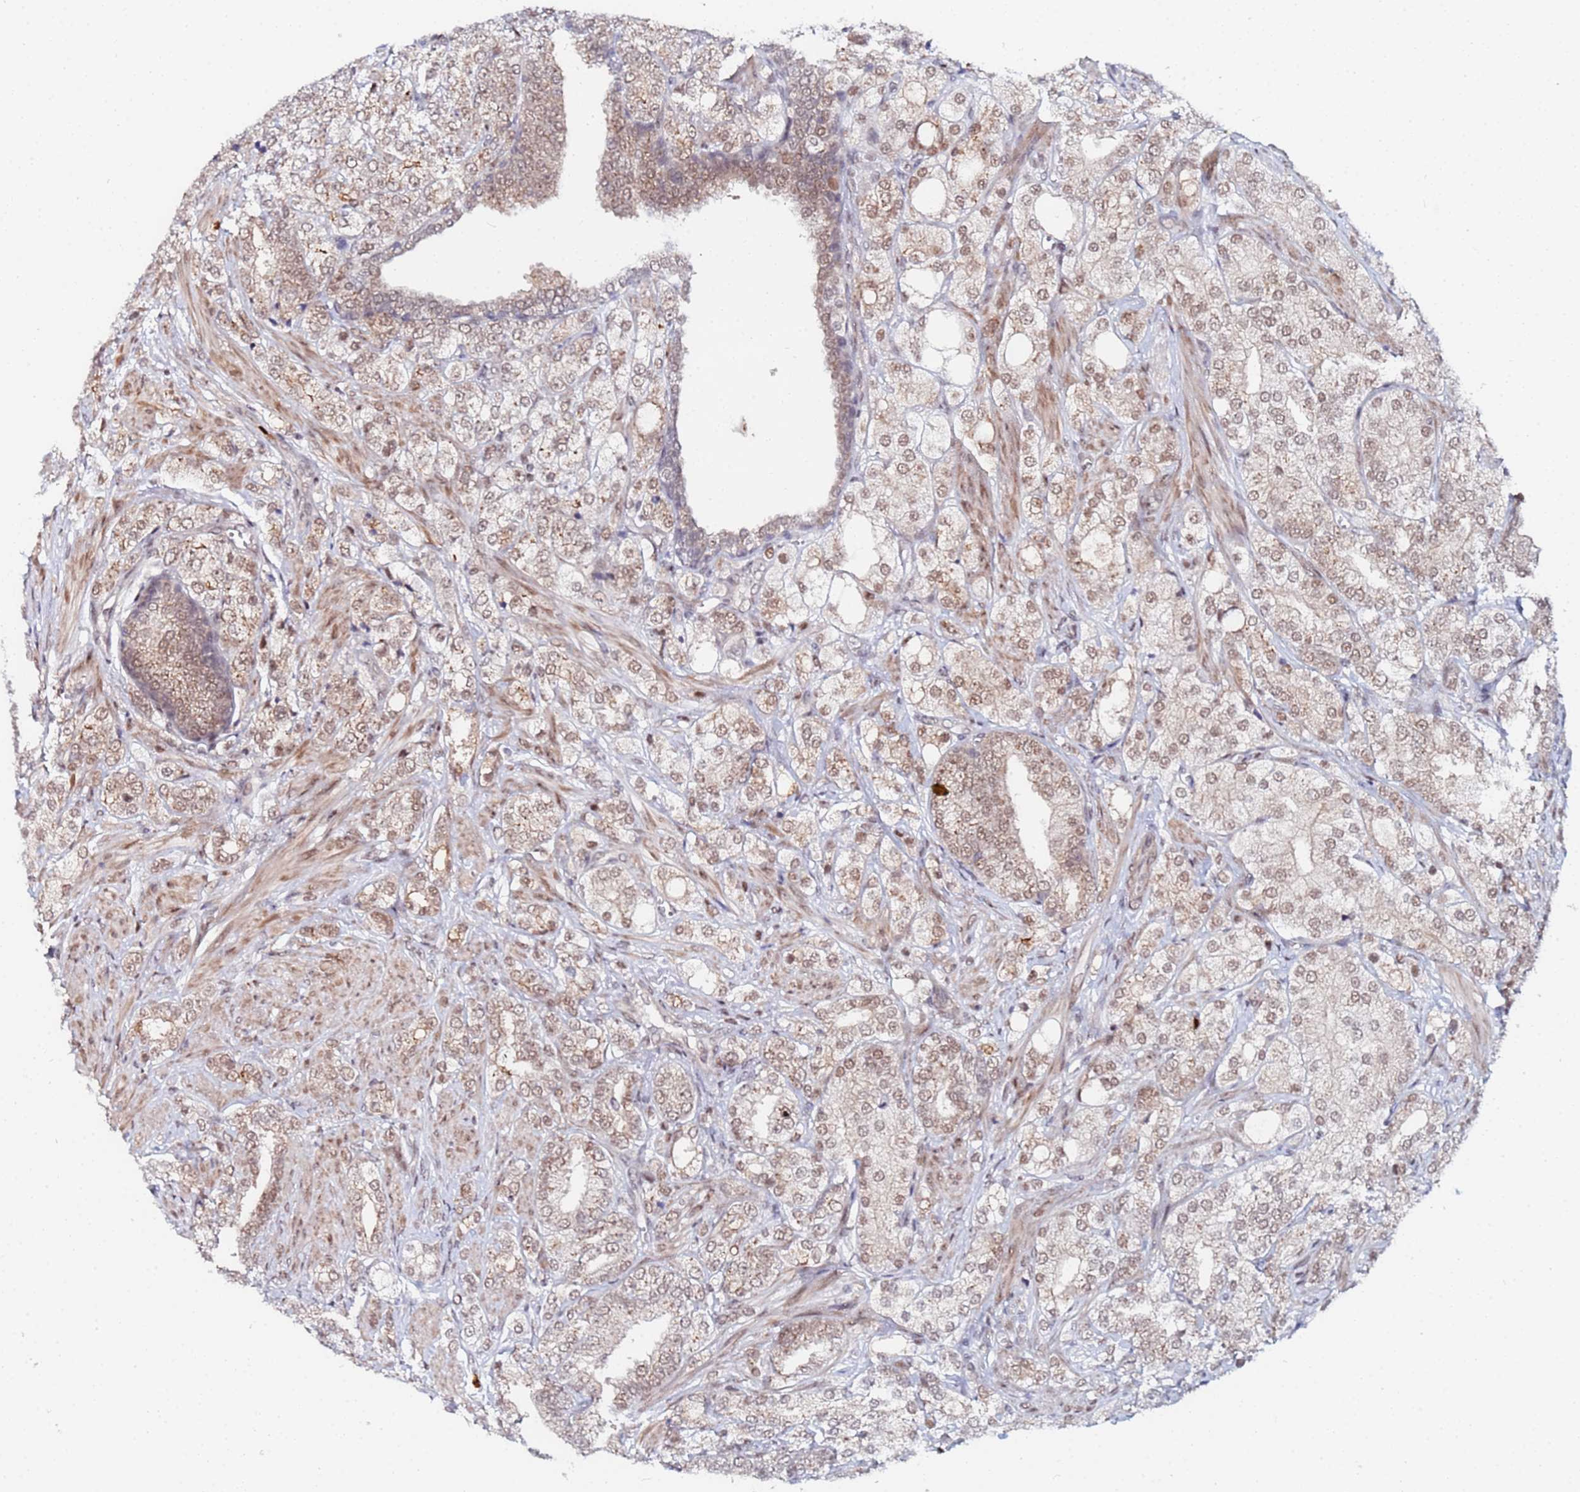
{"staining": {"intensity": "moderate", "quantity": ">75%", "location": "cytoplasmic/membranous,nuclear"}, "tissue": "prostate cancer", "cell_type": "Tumor cells", "image_type": "cancer", "snomed": [{"axis": "morphology", "description": "Adenocarcinoma, High grade"}, {"axis": "topography", "description": "Prostate"}], "caption": "Protein analysis of prostate cancer (high-grade adenocarcinoma) tissue shows moderate cytoplasmic/membranous and nuclear expression in about >75% of tumor cells. (Brightfield microscopy of DAB IHC at high magnification).", "gene": "MTCL1", "patient": {"sex": "male", "age": 50}}